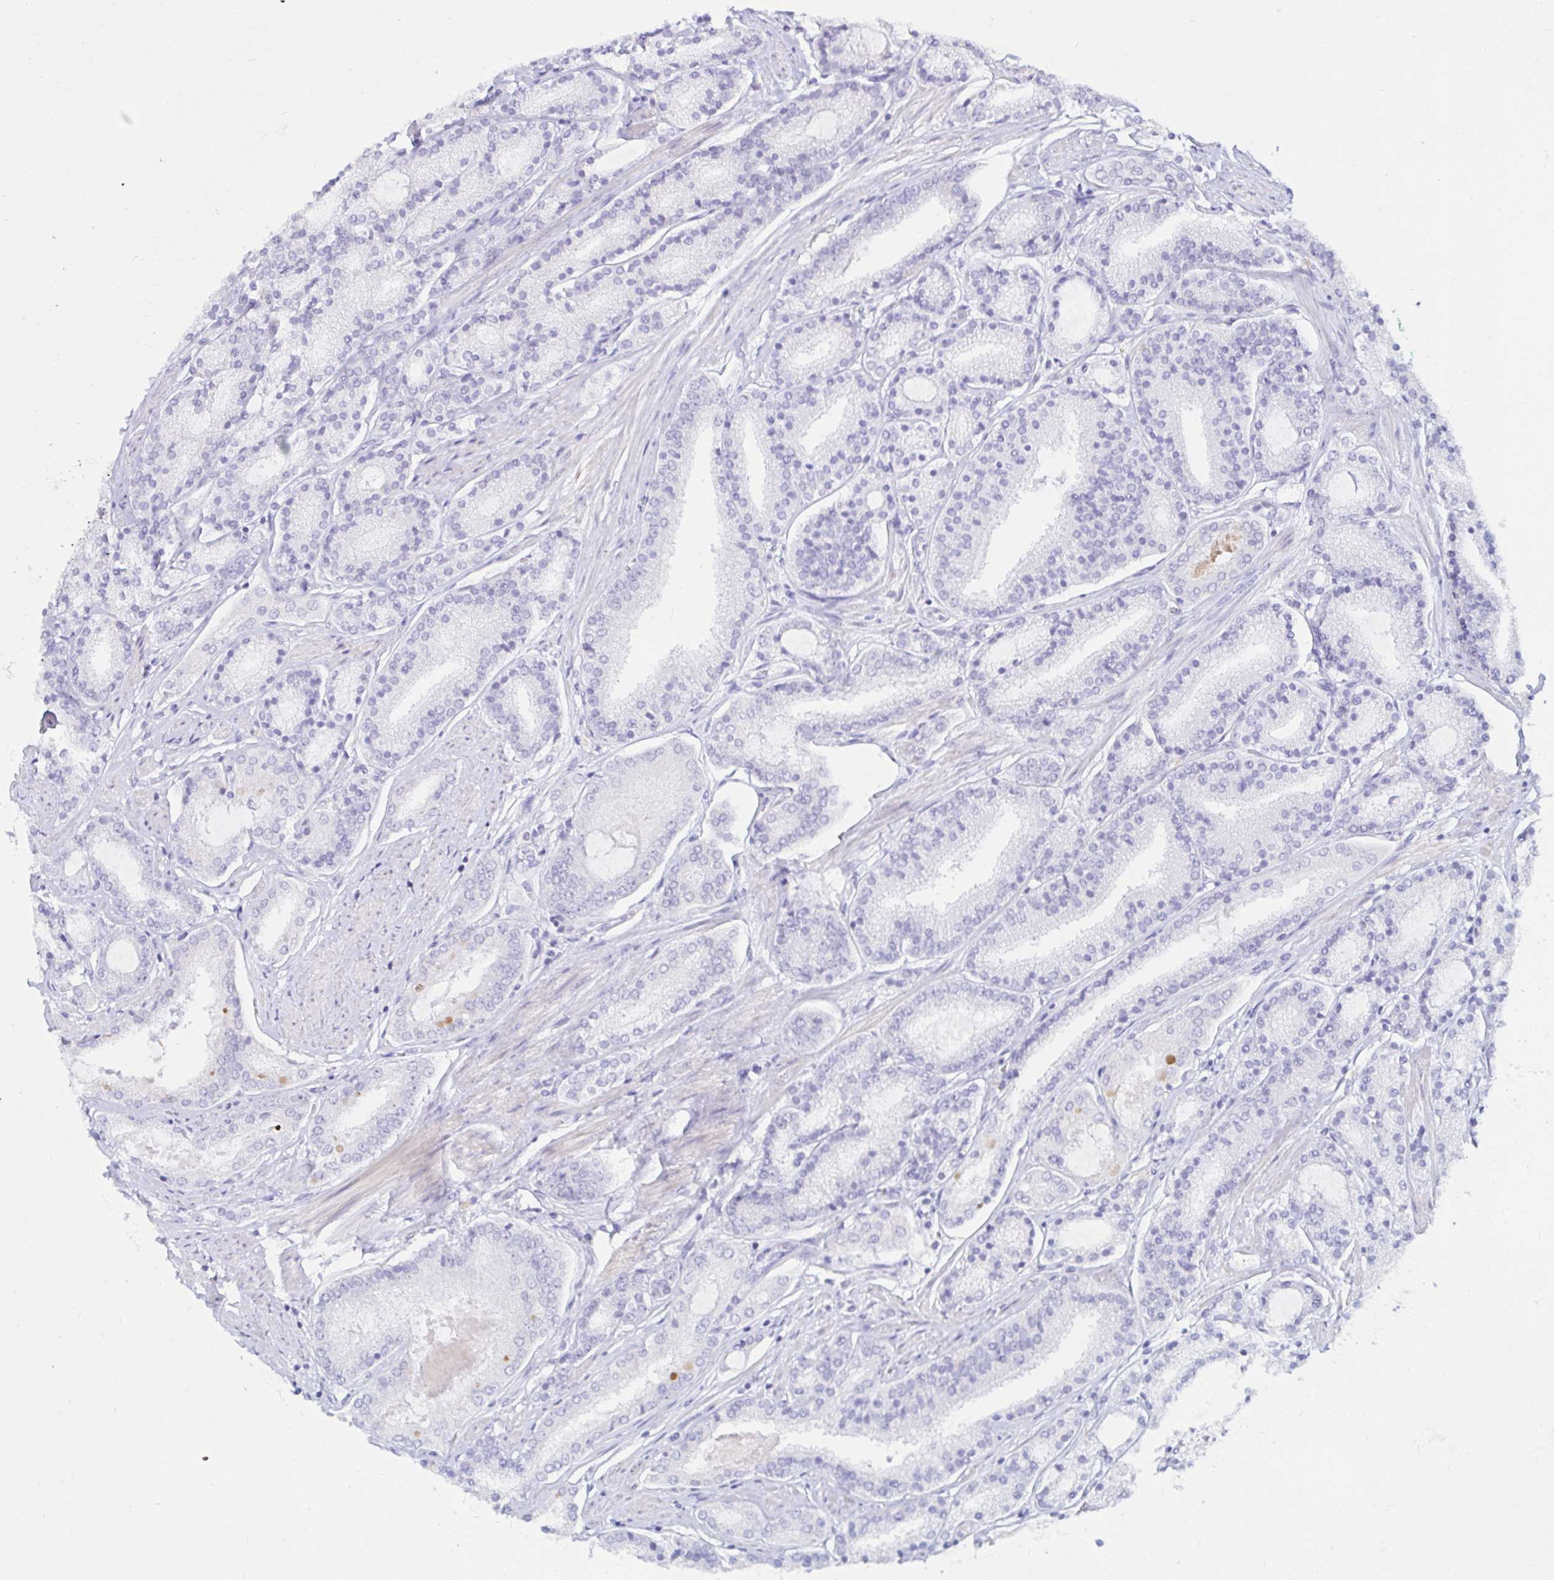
{"staining": {"intensity": "negative", "quantity": "none", "location": "none"}, "tissue": "prostate cancer", "cell_type": "Tumor cells", "image_type": "cancer", "snomed": [{"axis": "morphology", "description": "Adenocarcinoma, High grade"}, {"axis": "topography", "description": "Prostate"}], "caption": "Immunohistochemical staining of prostate cancer (adenocarcinoma (high-grade)) reveals no significant expression in tumor cells.", "gene": "BEST1", "patient": {"sex": "male", "age": 63}}